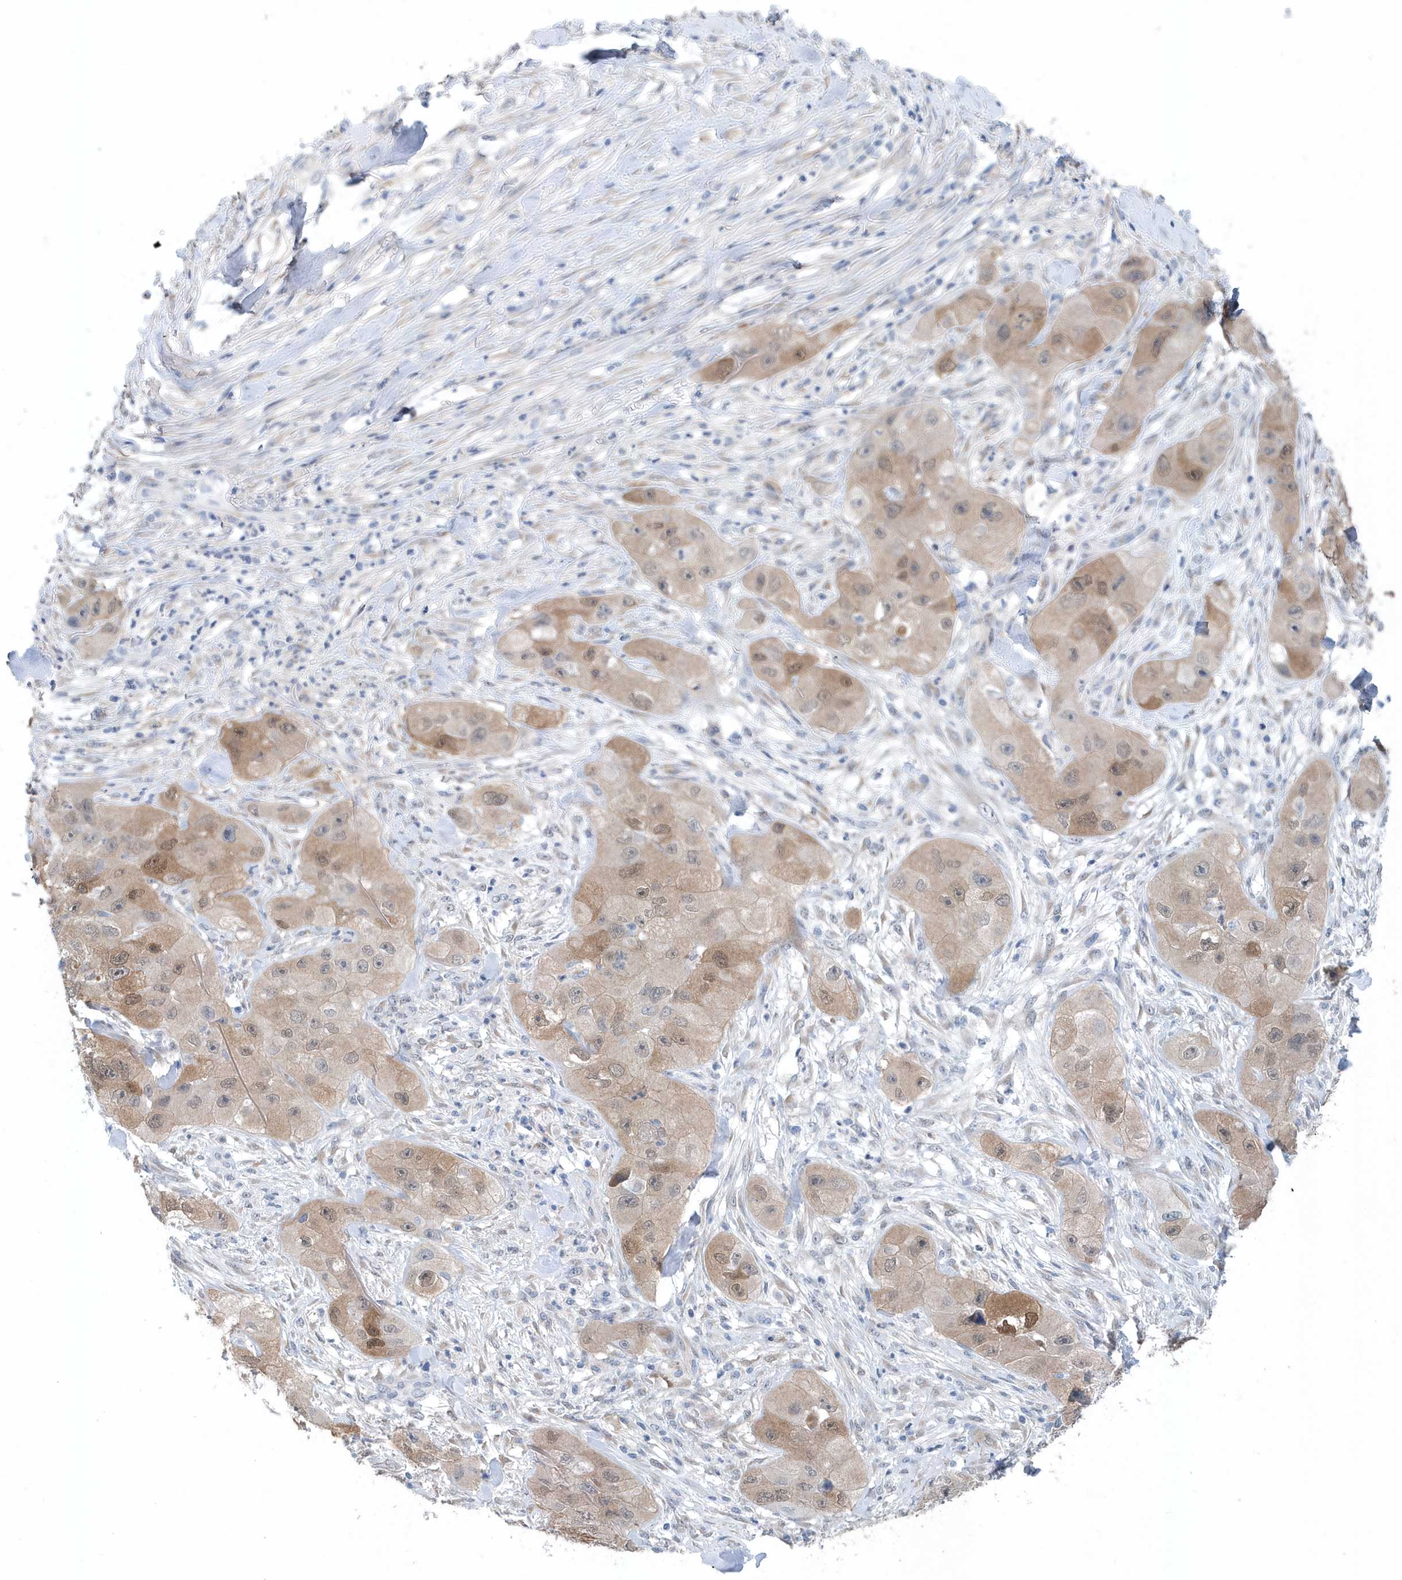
{"staining": {"intensity": "moderate", "quantity": "25%-75%", "location": "cytoplasmic/membranous,nuclear"}, "tissue": "skin cancer", "cell_type": "Tumor cells", "image_type": "cancer", "snomed": [{"axis": "morphology", "description": "Squamous cell carcinoma, NOS"}, {"axis": "topography", "description": "Skin"}, {"axis": "topography", "description": "Subcutis"}], "caption": "Protein staining reveals moderate cytoplasmic/membranous and nuclear expression in about 25%-75% of tumor cells in squamous cell carcinoma (skin).", "gene": "PFN2", "patient": {"sex": "male", "age": 73}}